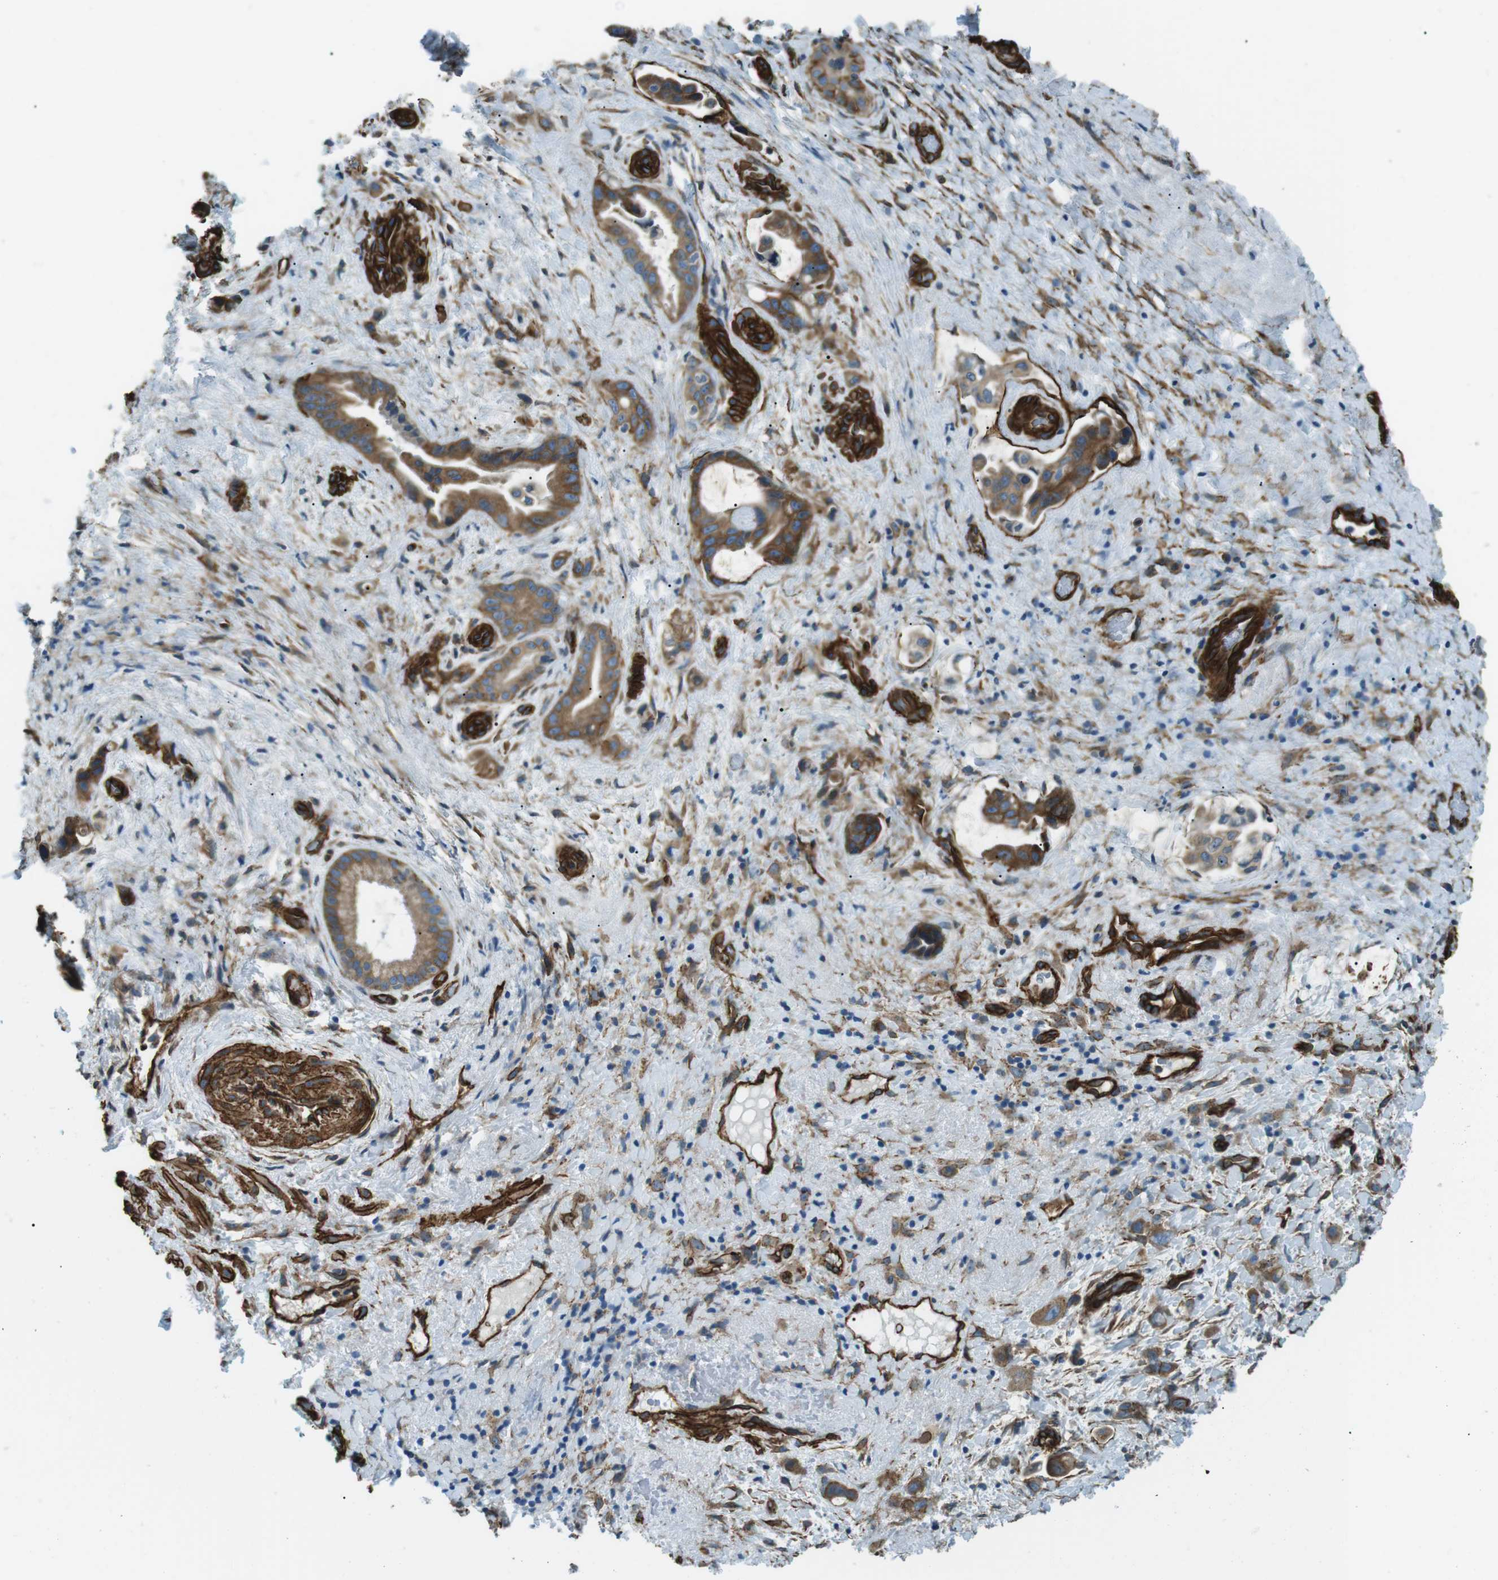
{"staining": {"intensity": "moderate", "quantity": ">75%", "location": "cytoplasmic/membranous"}, "tissue": "liver cancer", "cell_type": "Tumor cells", "image_type": "cancer", "snomed": [{"axis": "morphology", "description": "Cholangiocarcinoma"}, {"axis": "topography", "description": "Liver"}], "caption": "Protein analysis of cholangiocarcinoma (liver) tissue reveals moderate cytoplasmic/membranous expression in approximately >75% of tumor cells.", "gene": "ODR4", "patient": {"sex": "female", "age": 65}}